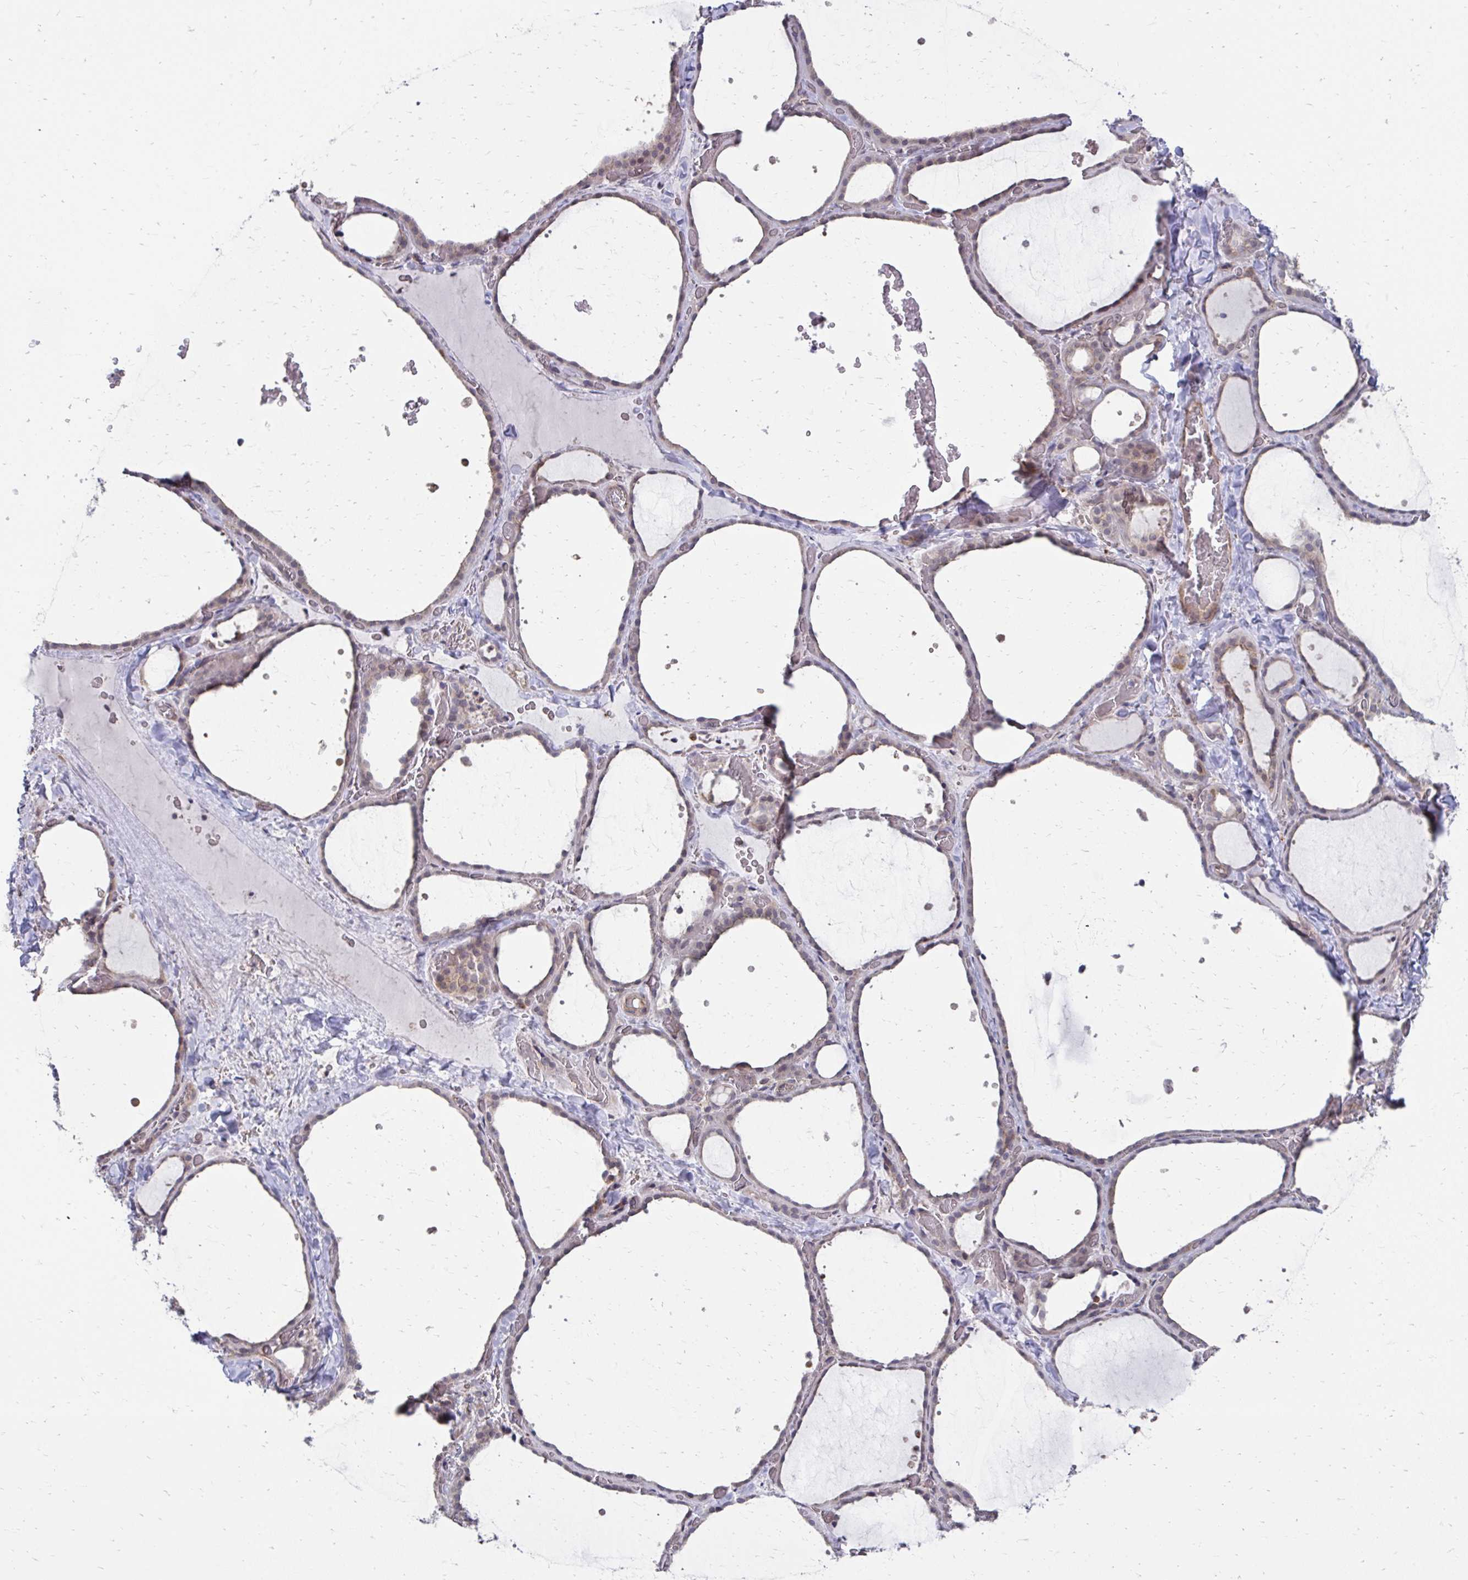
{"staining": {"intensity": "weak", "quantity": "25%-75%", "location": "cytoplasmic/membranous"}, "tissue": "thyroid gland", "cell_type": "Glandular cells", "image_type": "normal", "snomed": [{"axis": "morphology", "description": "Normal tissue, NOS"}, {"axis": "topography", "description": "Thyroid gland"}], "caption": "A brown stain shows weak cytoplasmic/membranous staining of a protein in glandular cells of unremarkable human thyroid gland. The staining was performed using DAB, with brown indicating positive protein expression. Nuclei are stained blue with hematoxylin.", "gene": "ITPR2", "patient": {"sex": "female", "age": 36}}